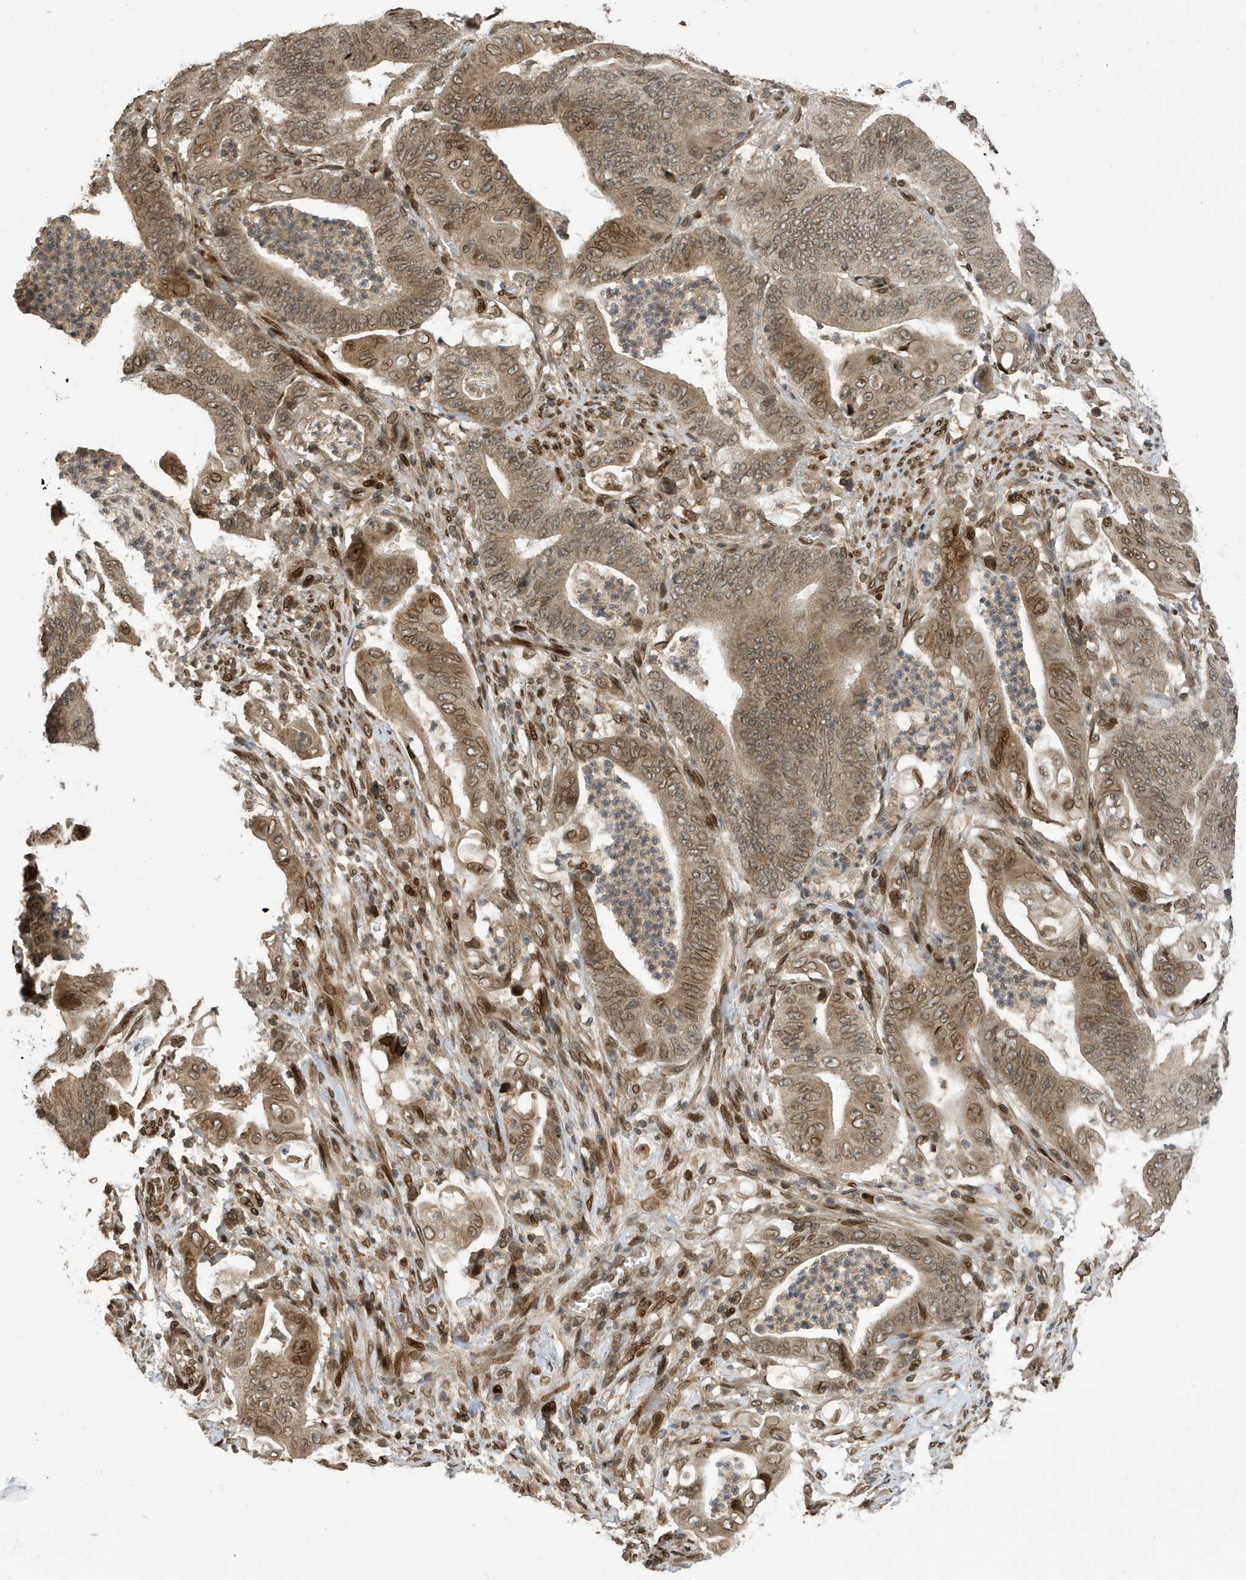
{"staining": {"intensity": "moderate", "quantity": ">75%", "location": "cytoplasmic/membranous,nuclear"}, "tissue": "stomach cancer", "cell_type": "Tumor cells", "image_type": "cancer", "snomed": [{"axis": "morphology", "description": "Adenocarcinoma, NOS"}, {"axis": "topography", "description": "Stomach"}], "caption": "Immunohistochemical staining of stomach cancer (adenocarcinoma) reveals medium levels of moderate cytoplasmic/membranous and nuclear staining in about >75% of tumor cells.", "gene": "DUSP18", "patient": {"sex": "female", "age": 73}}